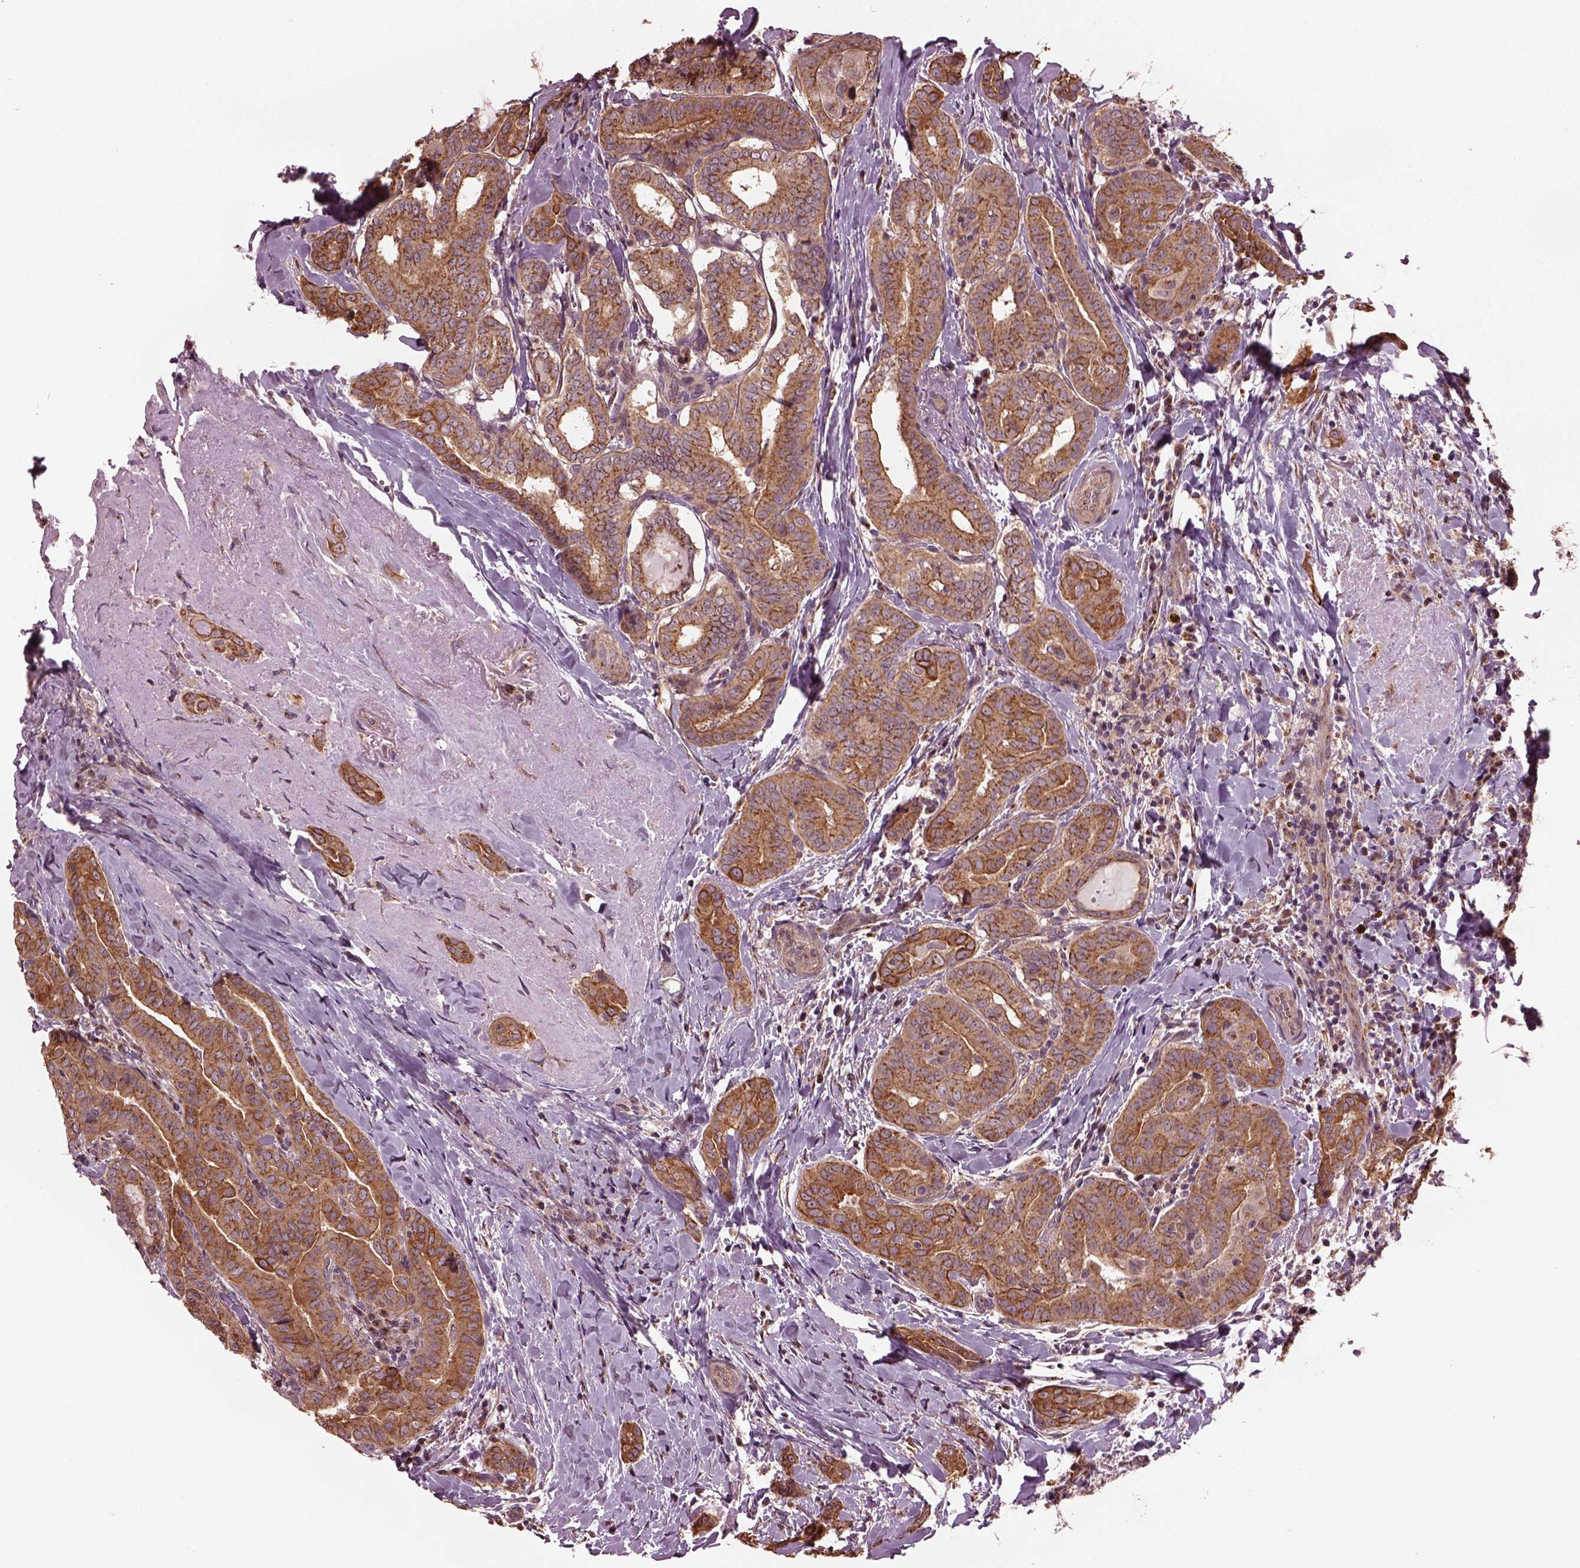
{"staining": {"intensity": "moderate", "quantity": ">75%", "location": "cytoplasmic/membranous"}, "tissue": "thyroid cancer", "cell_type": "Tumor cells", "image_type": "cancer", "snomed": [{"axis": "morphology", "description": "Papillary adenocarcinoma, NOS"}, {"axis": "morphology", "description": "Papillary adenoma metastatic"}, {"axis": "topography", "description": "Thyroid gland"}], "caption": "Immunohistochemical staining of human thyroid cancer (papillary adenoma metastatic) shows moderate cytoplasmic/membranous protein positivity in about >75% of tumor cells.", "gene": "RUFY3", "patient": {"sex": "female", "age": 50}}